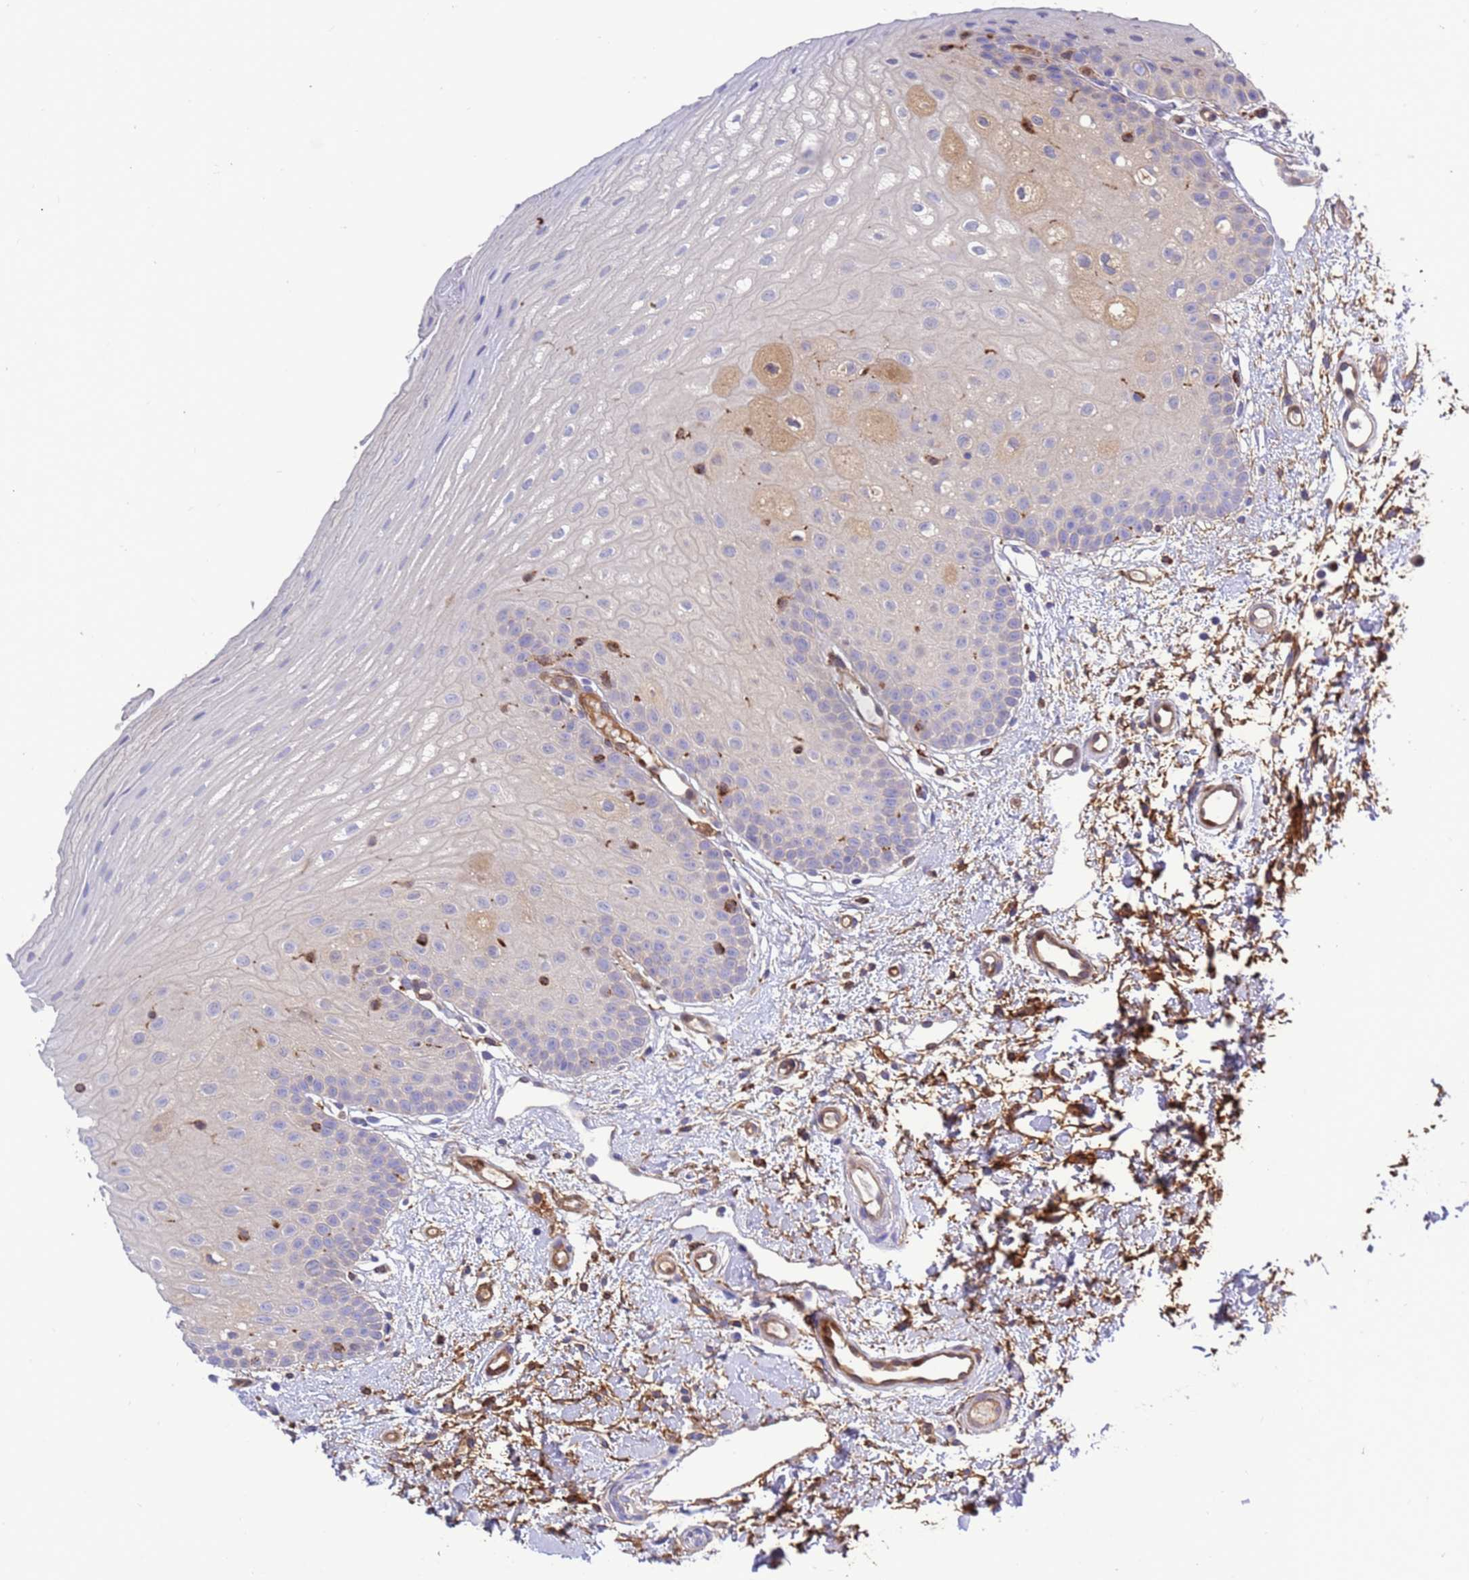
{"staining": {"intensity": "moderate", "quantity": "<25%", "location": "cytoplasmic/membranous"}, "tissue": "oral mucosa", "cell_type": "Squamous epithelial cells", "image_type": "normal", "snomed": [{"axis": "morphology", "description": "Normal tissue, NOS"}, {"axis": "topography", "description": "Oral tissue"}], "caption": "Moderate cytoplasmic/membranous expression is present in approximately <25% of squamous epithelial cells in unremarkable oral mucosa.", "gene": "FOXRED1", "patient": {"sex": "female", "age": 67}}